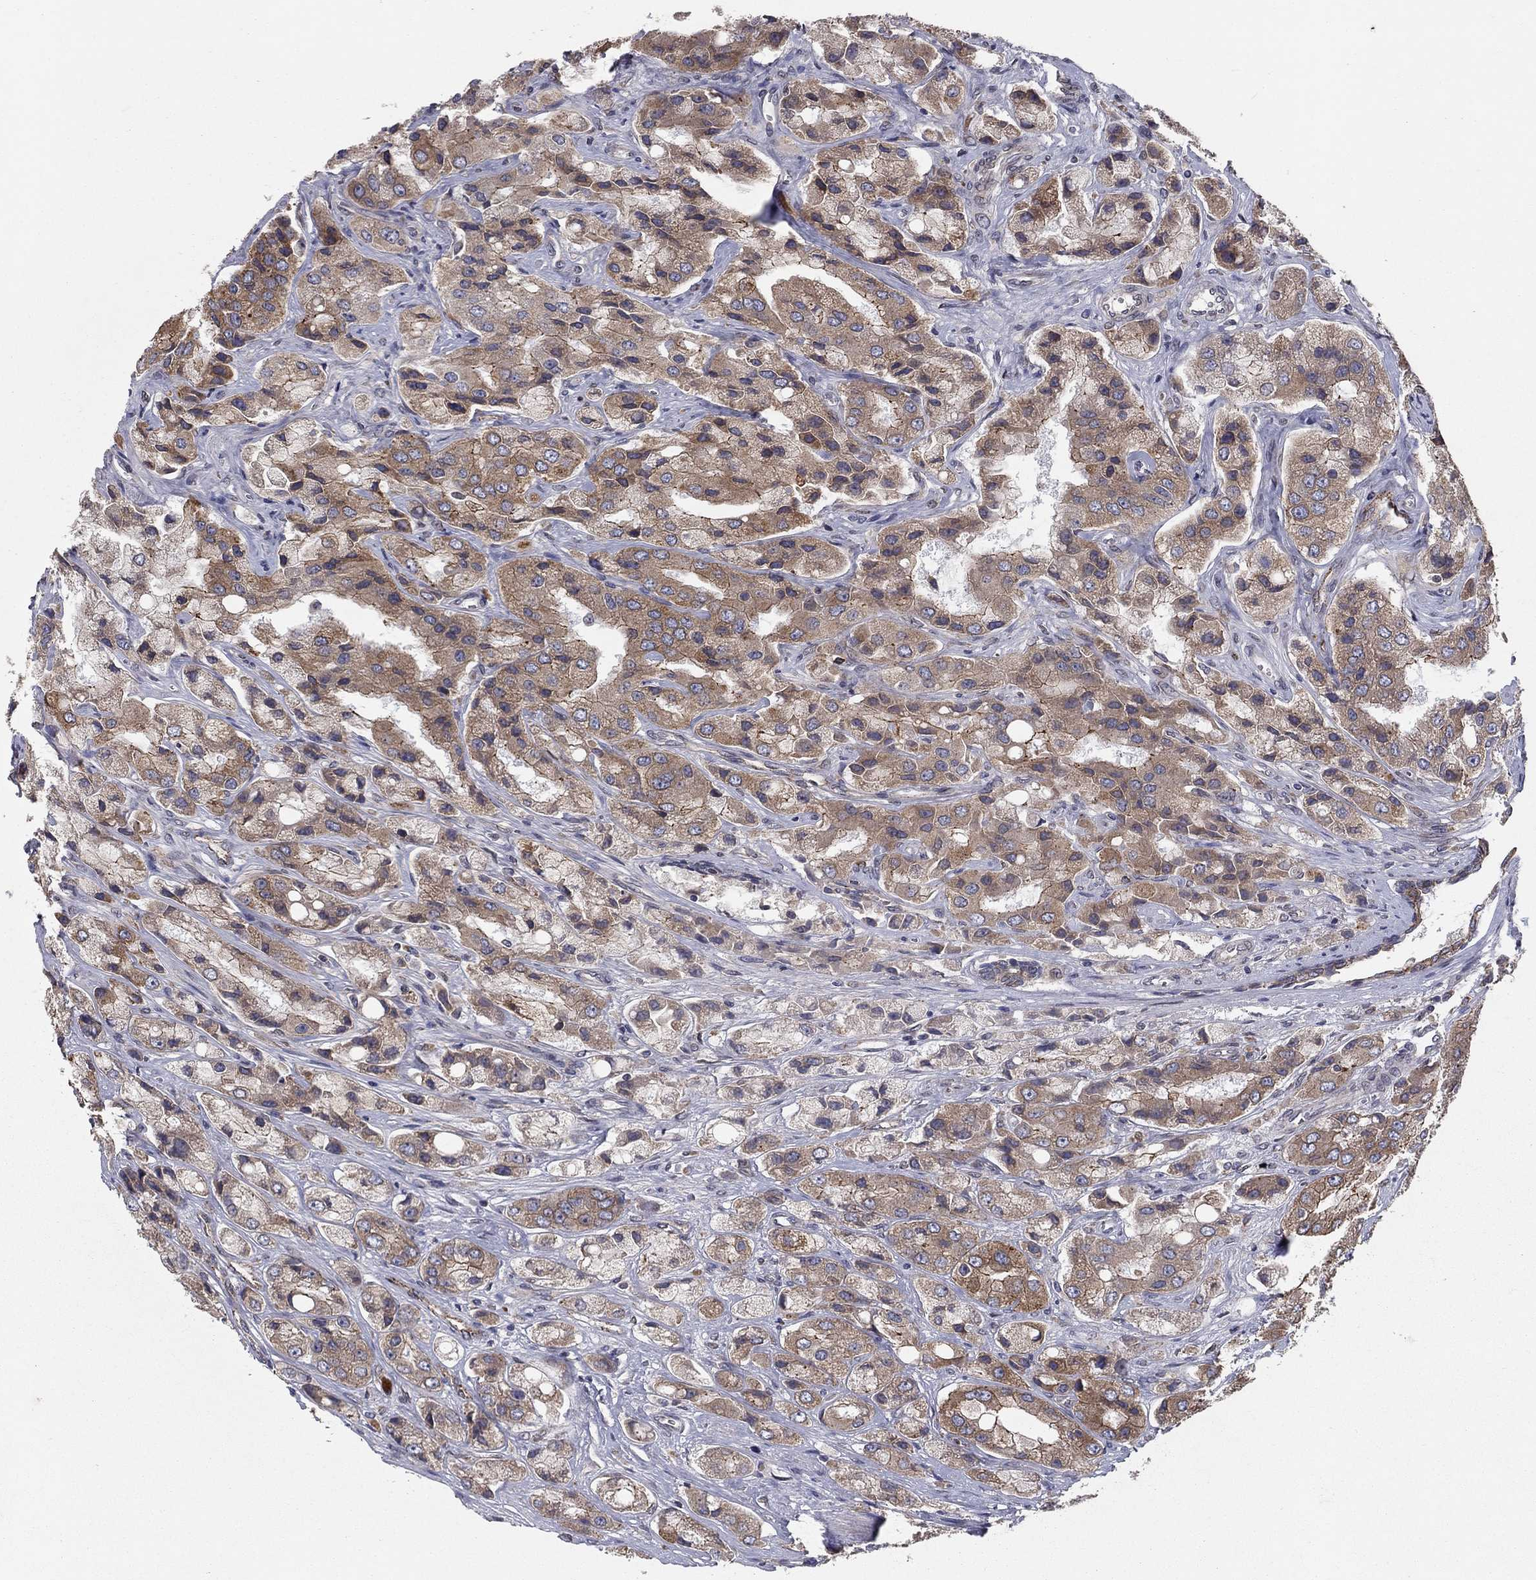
{"staining": {"intensity": "weak", "quantity": ">75%", "location": "cytoplasmic/membranous"}, "tissue": "prostate cancer", "cell_type": "Tumor cells", "image_type": "cancer", "snomed": [{"axis": "morphology", "description": "Adenocarcinoma, Low grade"}, {"axis": "topography", "description": "Prostate"}], "caption": "Immunohistochemistry (IHC) staining of prostate adenocarcinoma (low-grade), which shows low levels of weak cytoplasmic/membranous expression in about >75% of tumor cells indicating weak cytoplasmic/membranous protein positivity. The staining was performed using DAB (brown) for protein detection and nuclei were counterstained in hematoxylin (blue).", "gene": "YIF1A", "patient": {"sex": "male", "age": 69}}